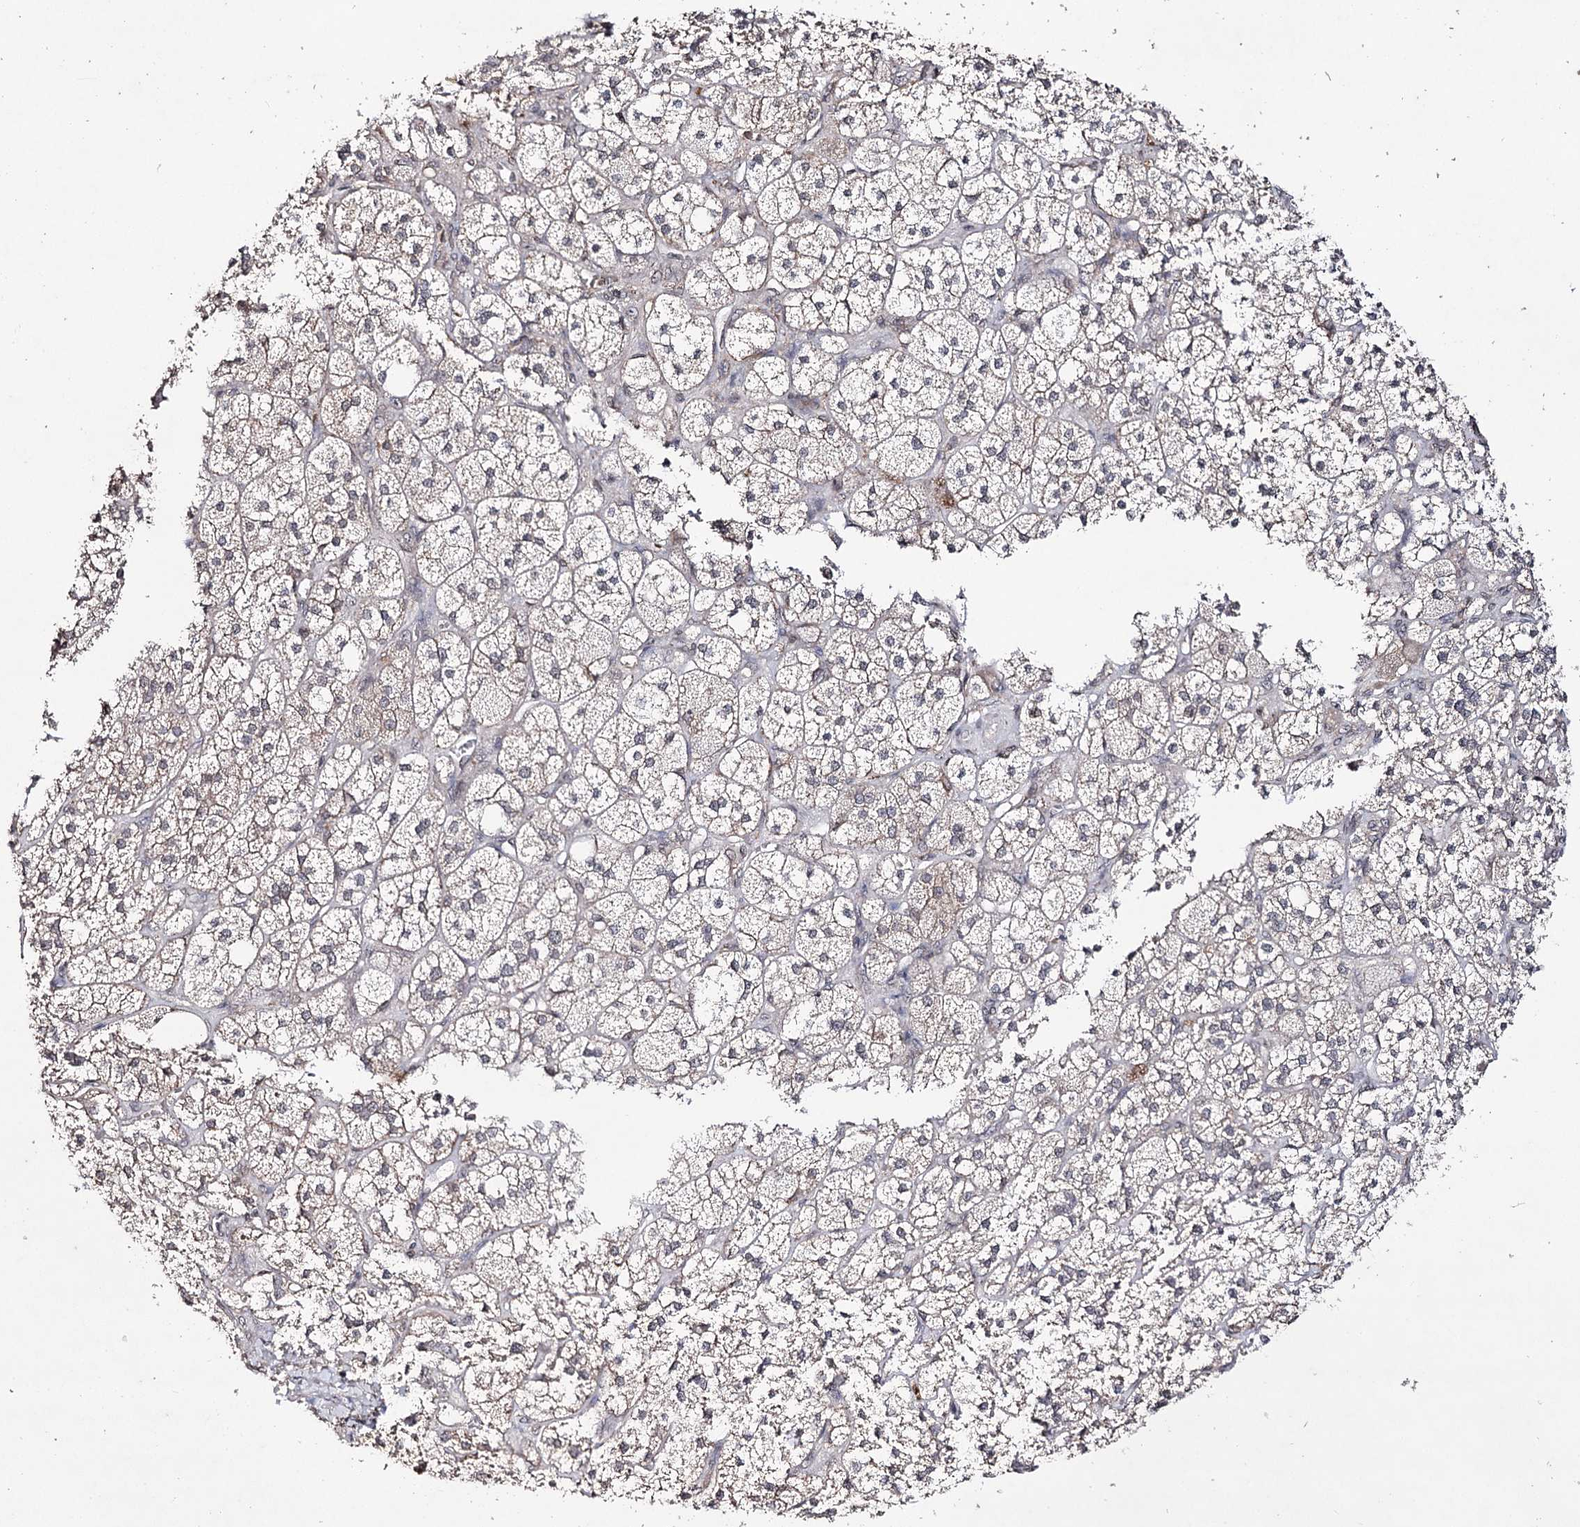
{"staining": {"intensity": "weak", "quantity": "25%-75%", "location": "cytoplasmic/membranous"}, "tissue": "adrenal gland", "cell_type": "Glandular cells", "image_type": "normal", "snomed": [{"axis": "morphology", "description": "Normal tissue, NOS"}, {"axis": "topography", "description": "Adrenal gland"}], "caption": "Immunohistochemical staining of normal human adrenal gland shows 25%-75% levels of weak cytoplasmic/membranous protein expression in approximately 25%-75% of glandular cells. (DAB (3,3'-diaminobenzidine) = brown stain, brightfield microscopy at high magnification).", "gene": "SYNGR3", "patient": {"sex": "male", "age": 61}}